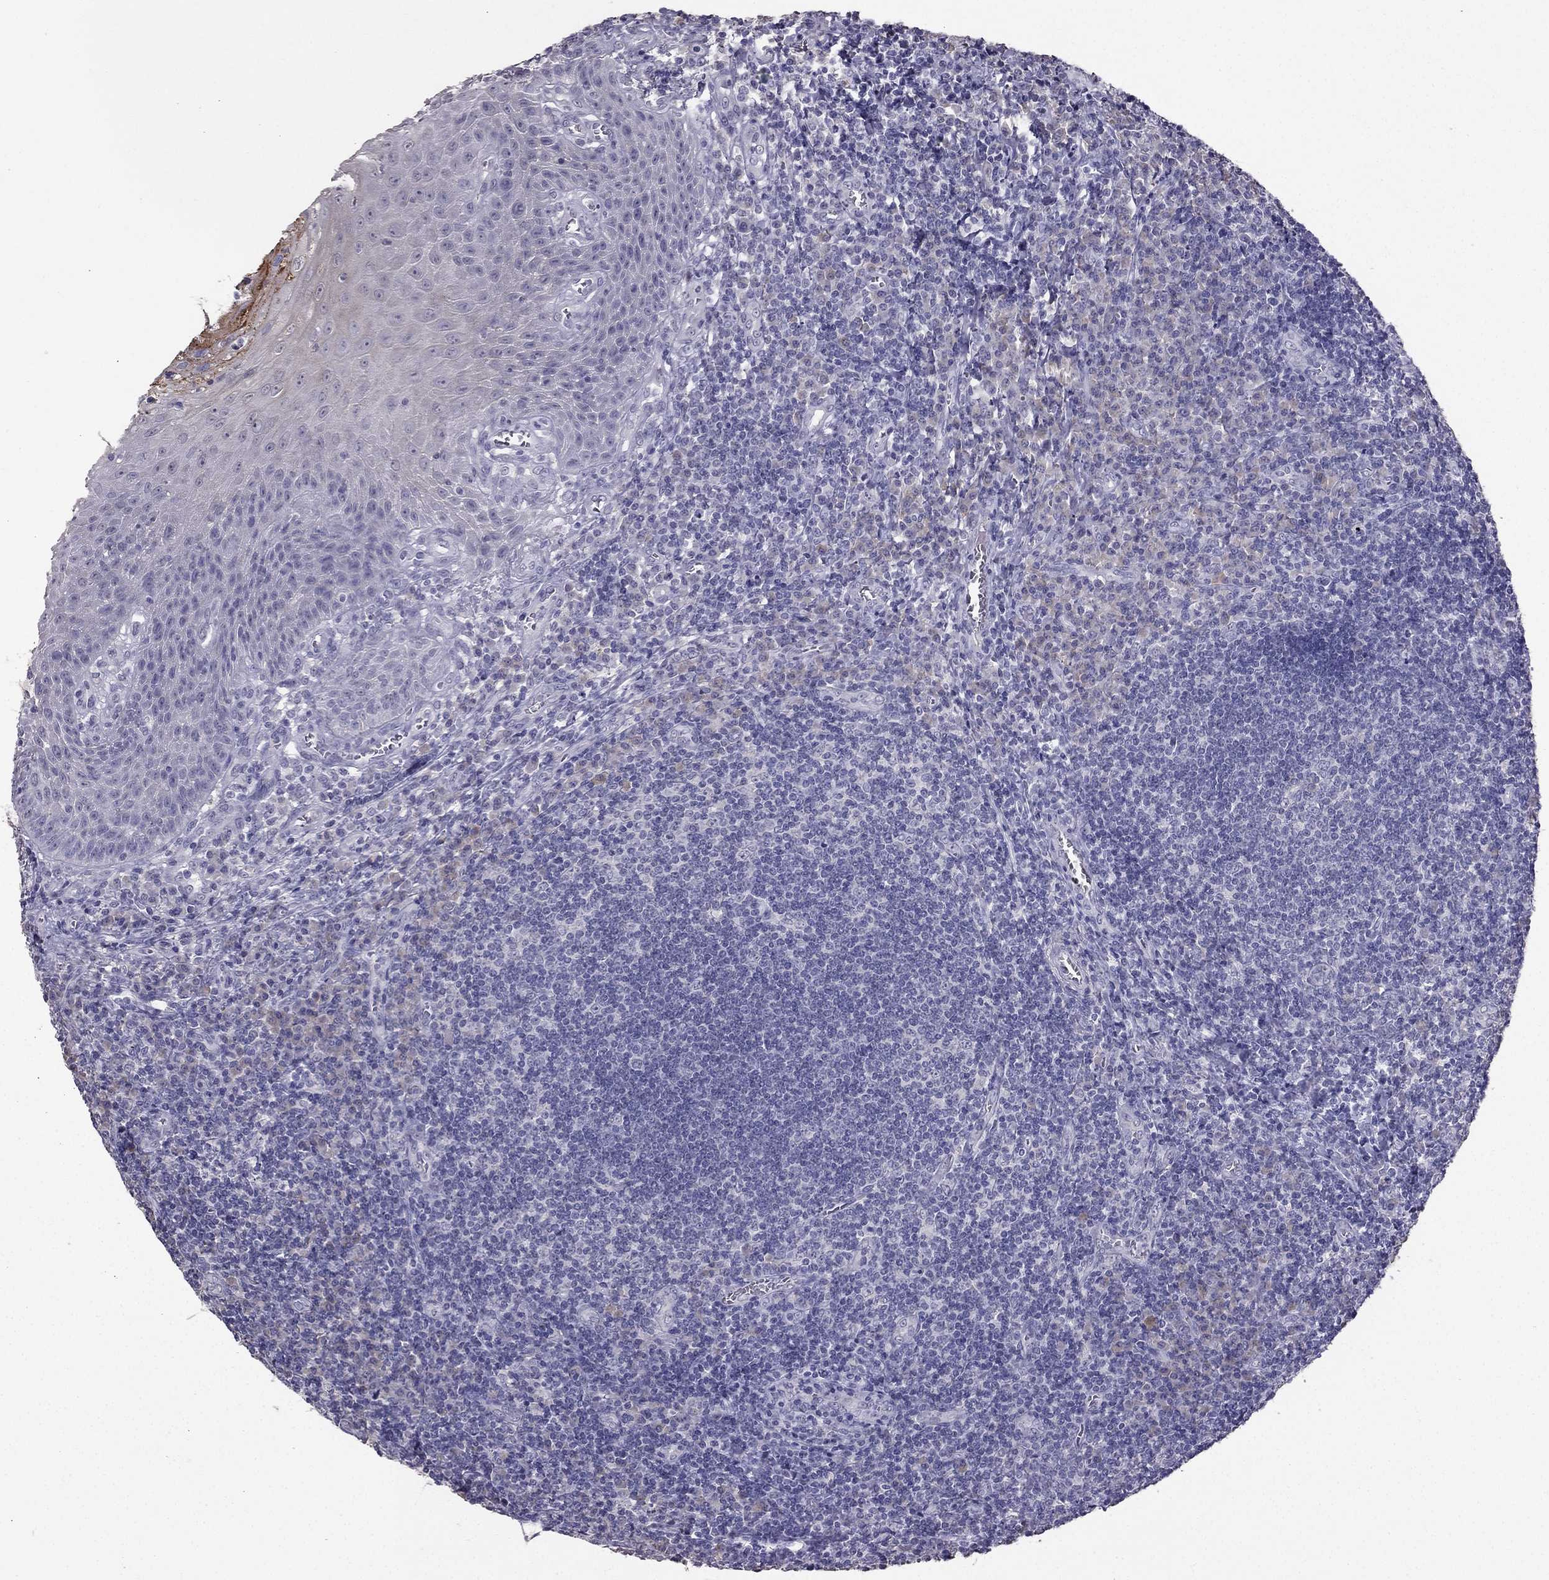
{"staining": {"intensity": "negative", "quantity": "none", "location": "none"}, "tissue": "tonsil", "cell_type": "Germinal center cells", "image_type": "normal", "snomed": [{"axis": "morphology", "description": "Normal tissue, NOS"}, {"axis": "topography", "description": "Tonsil"}], "caption": "The photomicrograph shows no significant expression in germinal center cells of tonsil. (Immunohistochemistry, brightfield microscopy, high magnification).", "gene": "ARHGAP11A", "patient": {"sex": "male", "age": 33}}